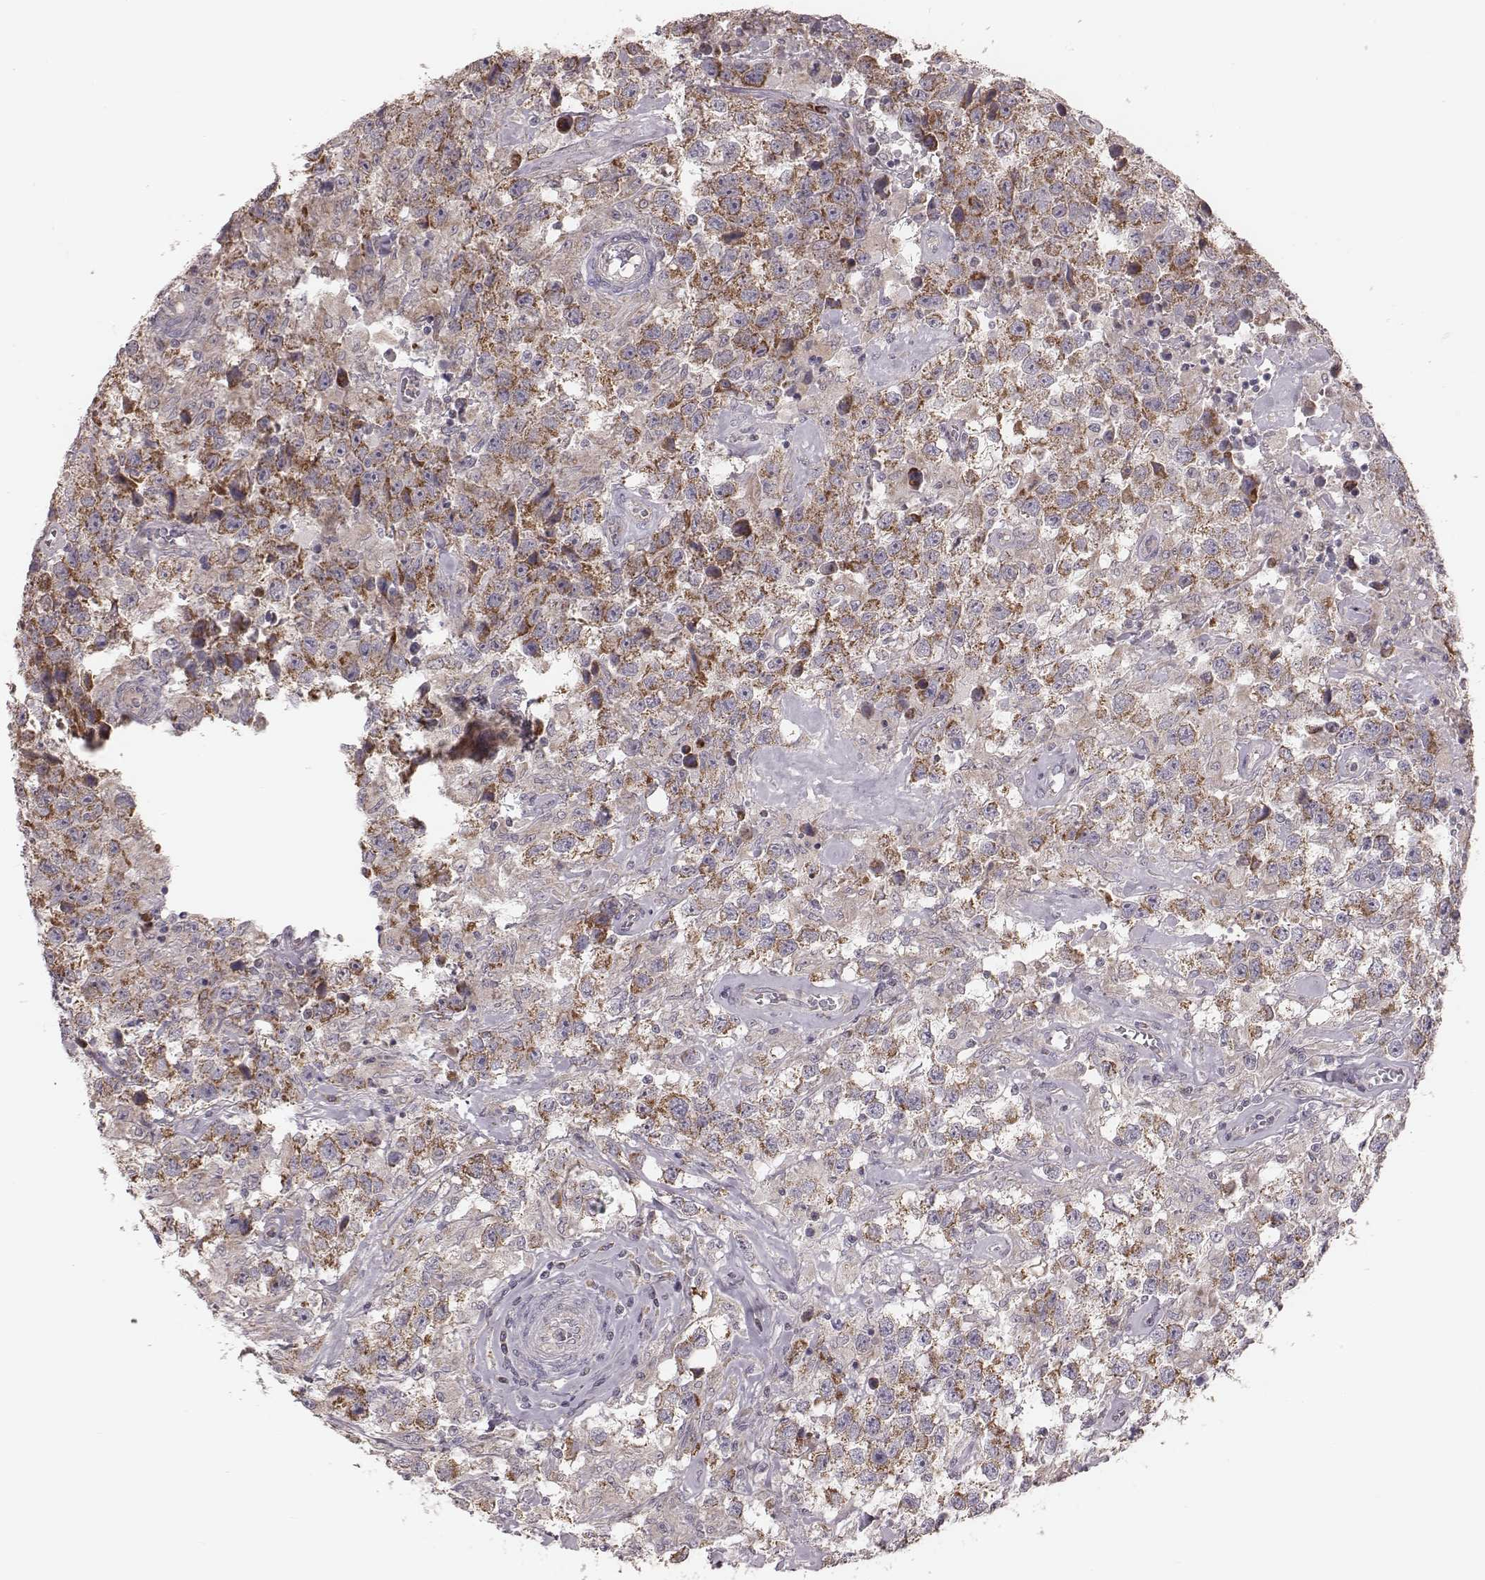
{"staining": {"intensity": "moderate", "quantity": "25%-75%", "location": "cytoplasmic/membranous"}, "tissue": "testis cancer", "cell_type": "Tumor cells", "image_type": "cancer", "snomed": [{"axis": "morphology", "description": "Seminoma, NOS"}, {"axis": "topography", "description": "Testis"}], "caption": "Testis cancer (seminoma) was stained to show a protein in brown. There is medium levels of moderate cytoplasmic/membranous positivity in about 25%-75% of tumor cells.", "gene": "MRPS27", "patient": {"sex": "male", "age": 43}}